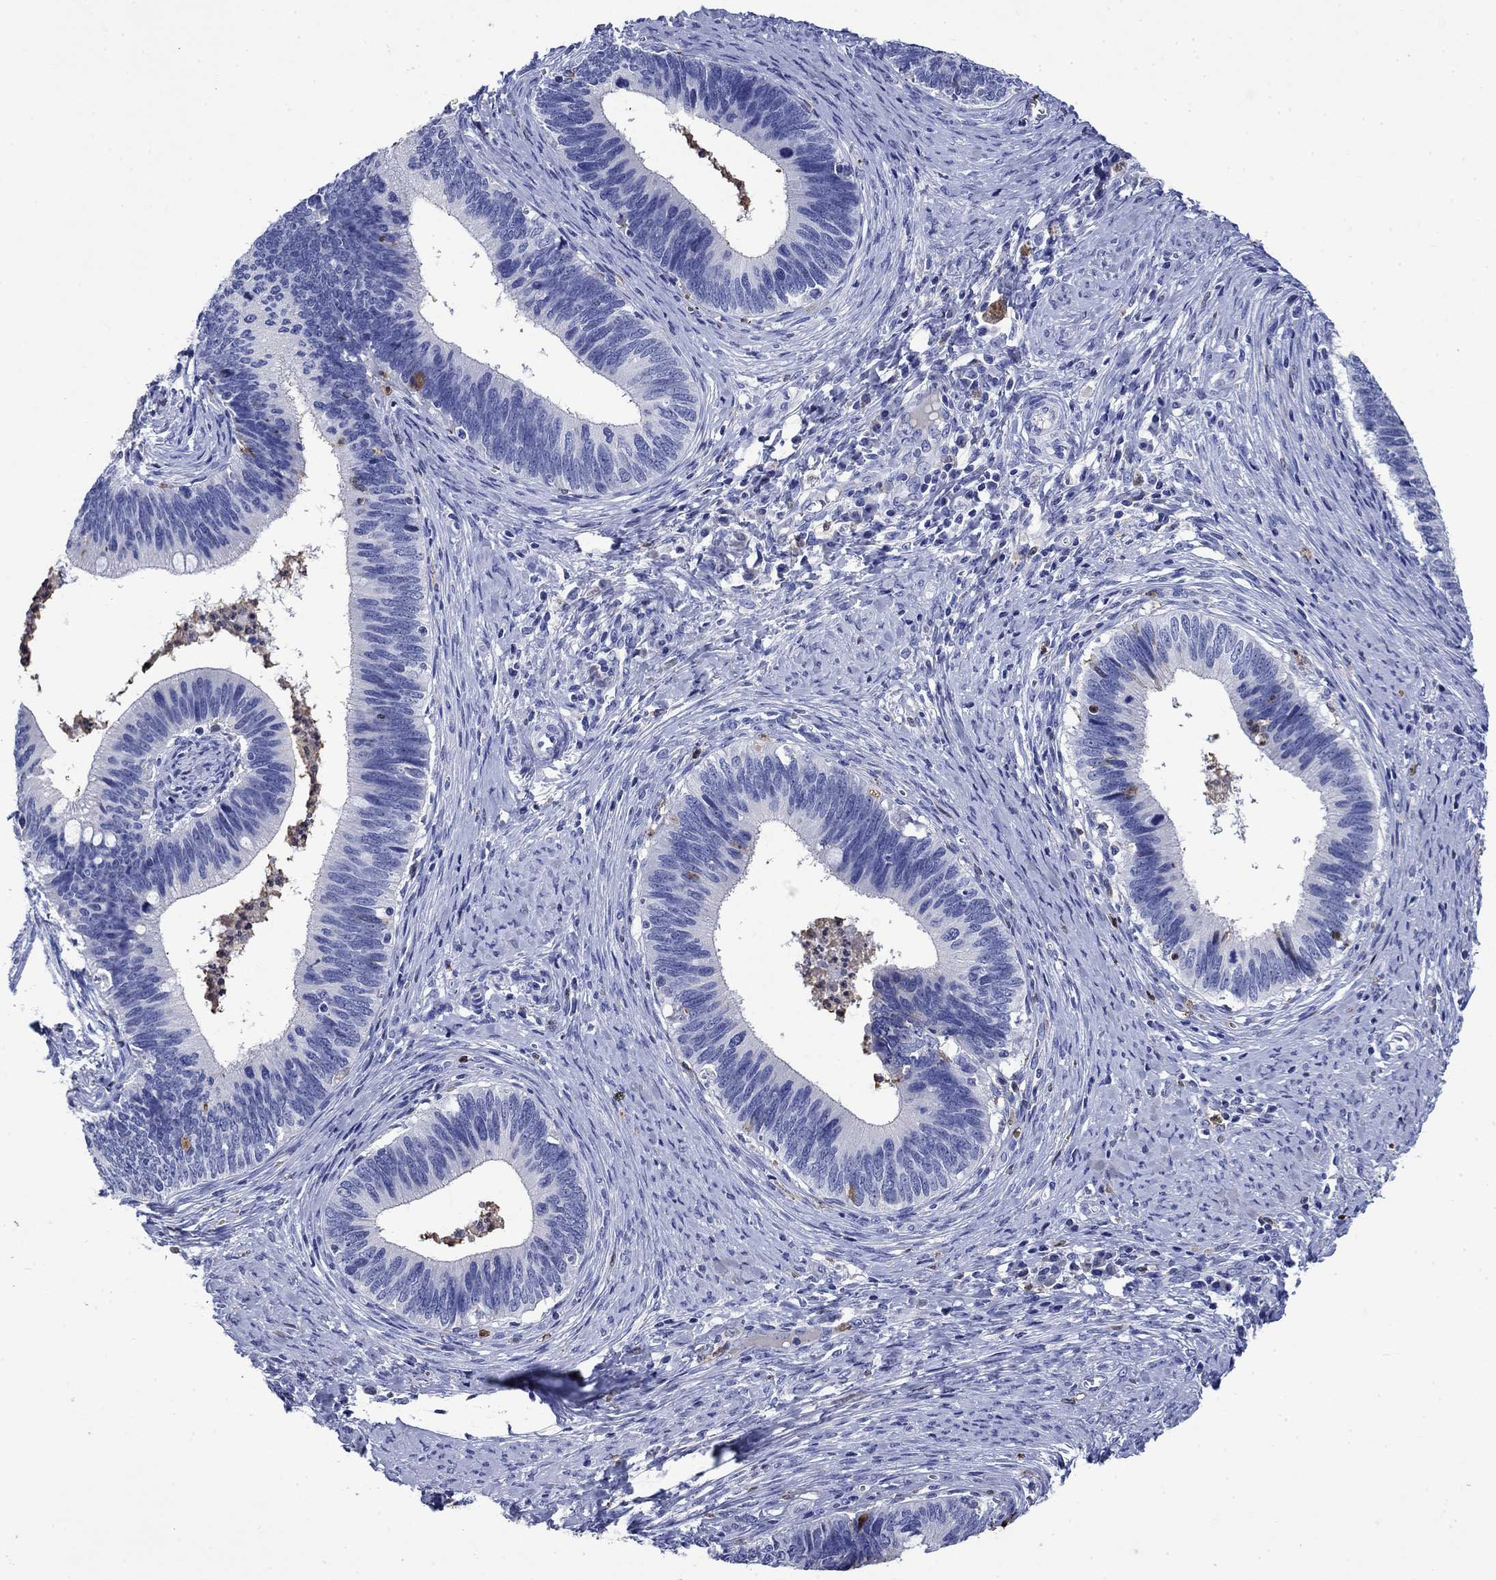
{"staining": {"intensity": "negative", "quantity": "none", "location": "none"}, "tissue": "cervical cancer", "cell_type": "Tumor cells", "image_type": "cancer", "snomed": [{"axis": "morphology", "description": "Adenocarcinoma, NOS"}, {"axis": "topography", "description": "Cervix"}], "caption": "Human adenocarcinoma (cervical) stained for a protein using immunohistochemistry displays no expression in tumor cells.", "gene": "TFR2", "patient": {"sex": "female", "age": 42}}